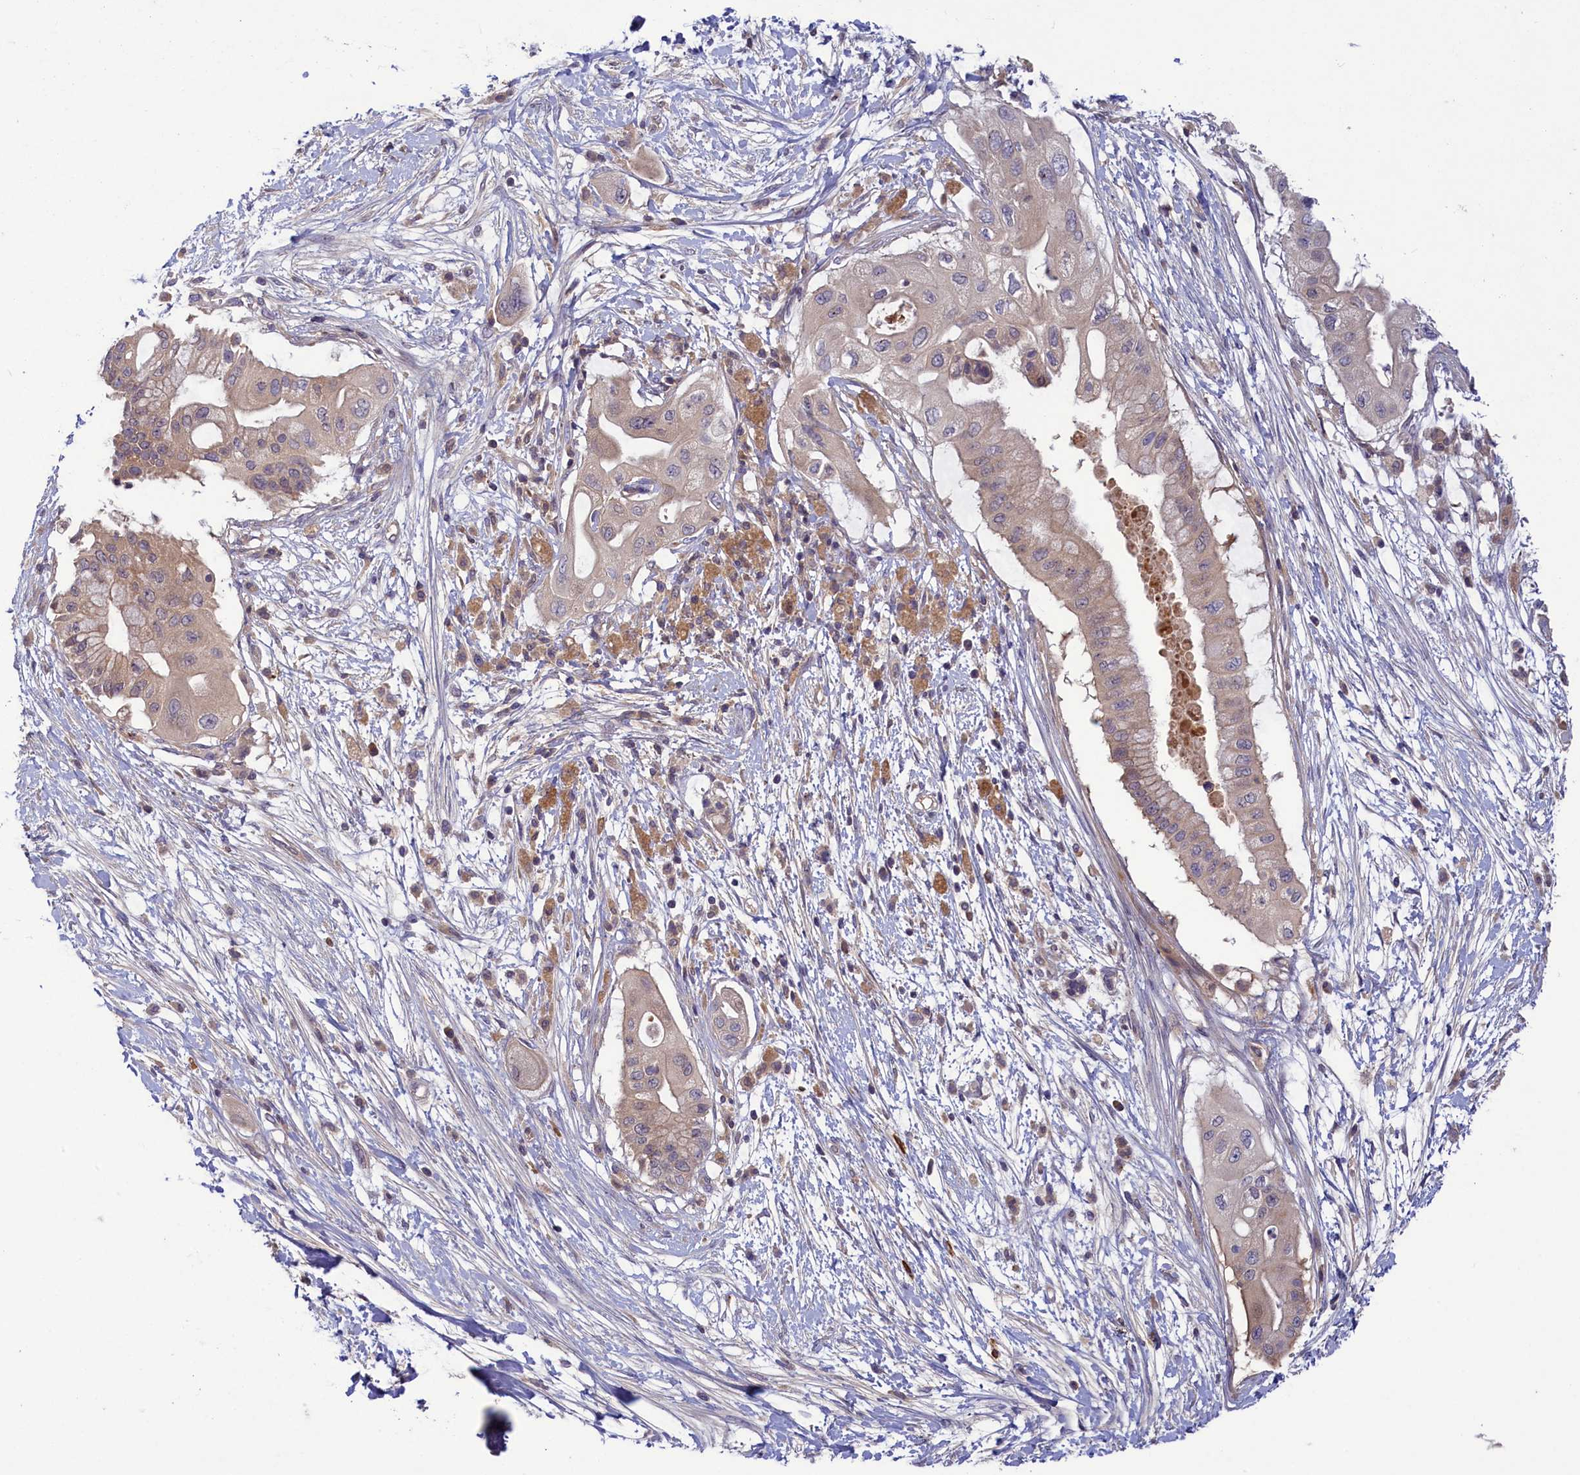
{"staining": {"intensity": "weak", "quantity": "25%-75%", "location": "cytoplasmic/membranous"}, "tissue": "pancreatic cancer", "cell_type": "Tumor cells", "image_type": "cancer", "snomed": [{"axis": "morphology", "description": "Adenocarcinoma, NOS"}, {"axis": "topography", "description": "Pancreas"}], "caption": "Immunohistochemistry staining of pancreatic adenocarcinoma, which demonstrates low levels of weak cytoplasmic/membranous staining in approximately 25%-75% of tumor cells indicating weak cytoplasmic/membranous protein staining. The staining was performed using DAB (3,3'-diaminobenzidine) (brown) for protein detection and nuclei were counterstained in hematoxylin (blue).", "gene": "NUBP1", "patient": {"sex": "male", "age": 68}}